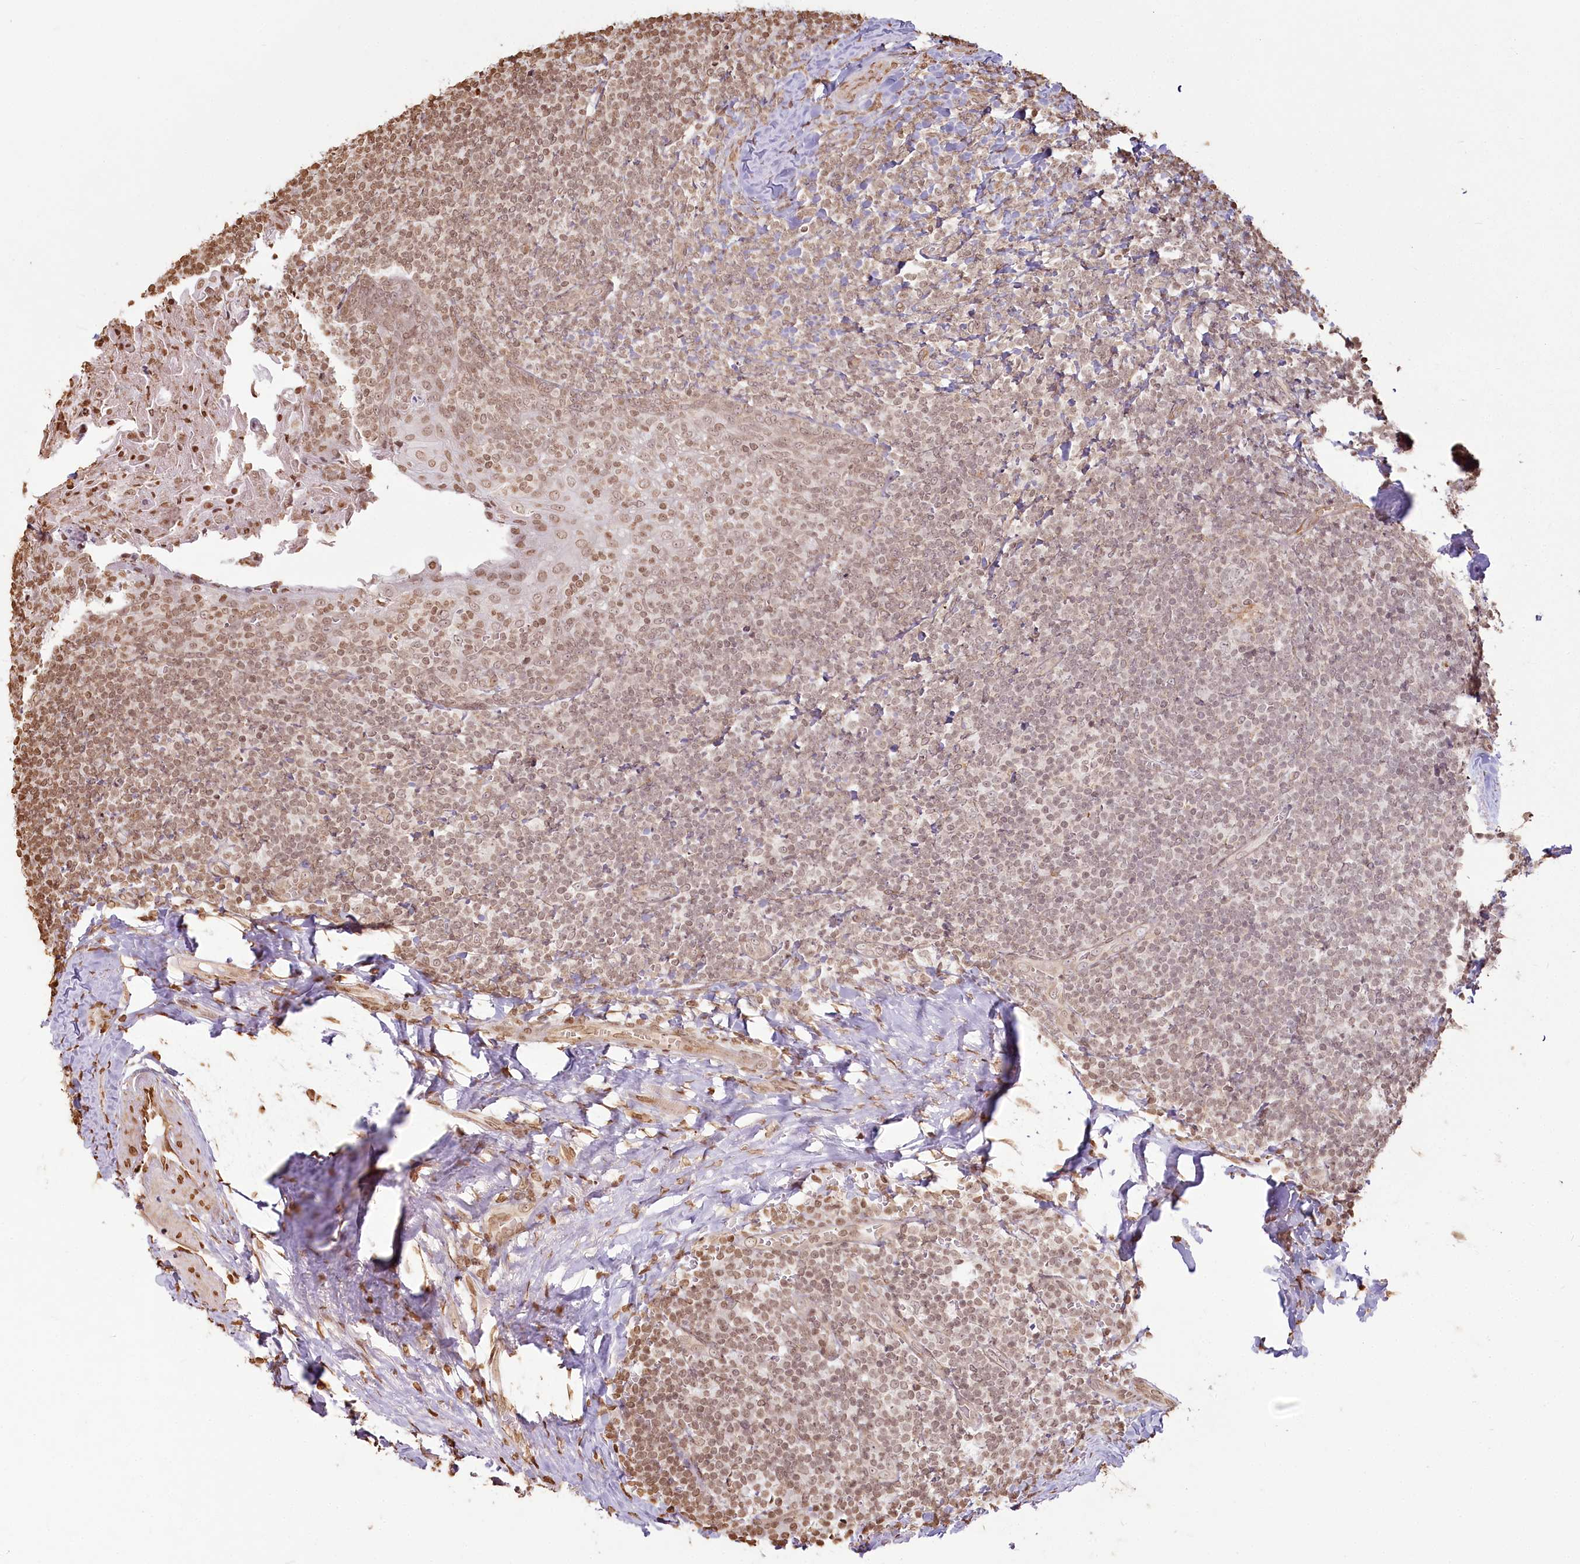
{"staining": {"intensity": "moderate", "quantity": ">75%", "location": "nuclear"}, "tissue": "tonsil", "cell_type": "Germinal center cells", "image_type": "normal", "snomed": [{"axis": "morphology", "description": "Normal tissue, NOS"}, {"axis": "topography", "description": "Tonsil"}], "caption": "Immunohistochemistry (IHC) photomicrograph of unremarkable tonsil: tonsil stained using immunohistochemistry demonstrates medium levels of moderate protein expression localized specifically in the nuclear of germinal center cells, appearing as a nuclear brown color.", "gene": "FAM13A", "patient": {"sex": "male", "age": 37}}